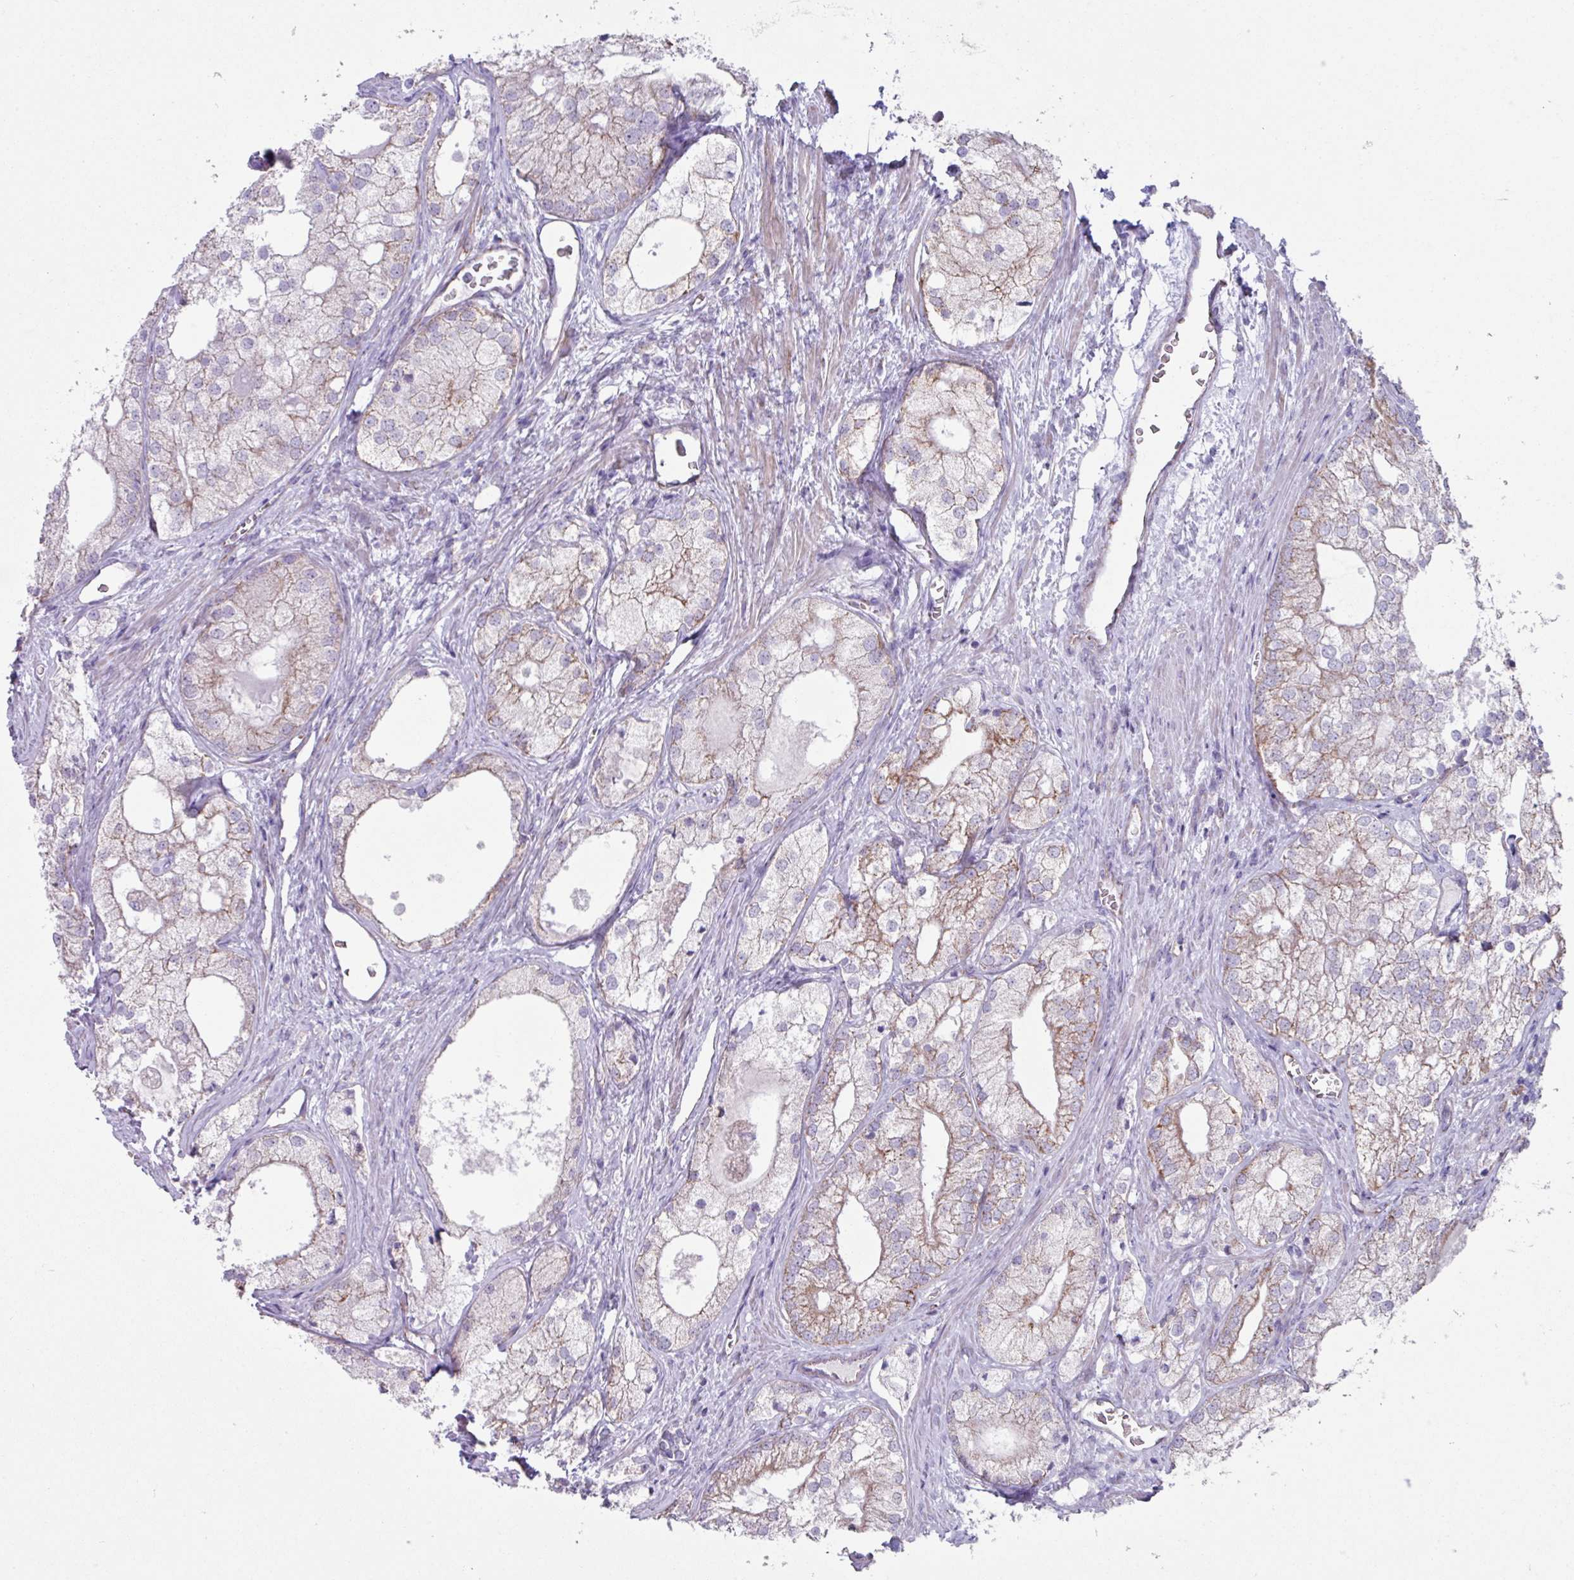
{"staining": {"intensity": "weak", "quantity": "<25%", "location": "cytoplasmic/membranous"}, "tissue": "prostate cancer", "cell_type": "Tumor cells", "image_type": "cancer", "snomed": [{"axis": "morphology", "description": "Adenocarcinoma, Low grade"}, {"axis": "topography", "description": "Prostate"}], "caption": "An IHC micrograph of prostate cancer is shown. There is no staining in tumor cells of prostate cancer.", "gene": "OTULIN", "patient": {"sex": "male", "age": 69}}